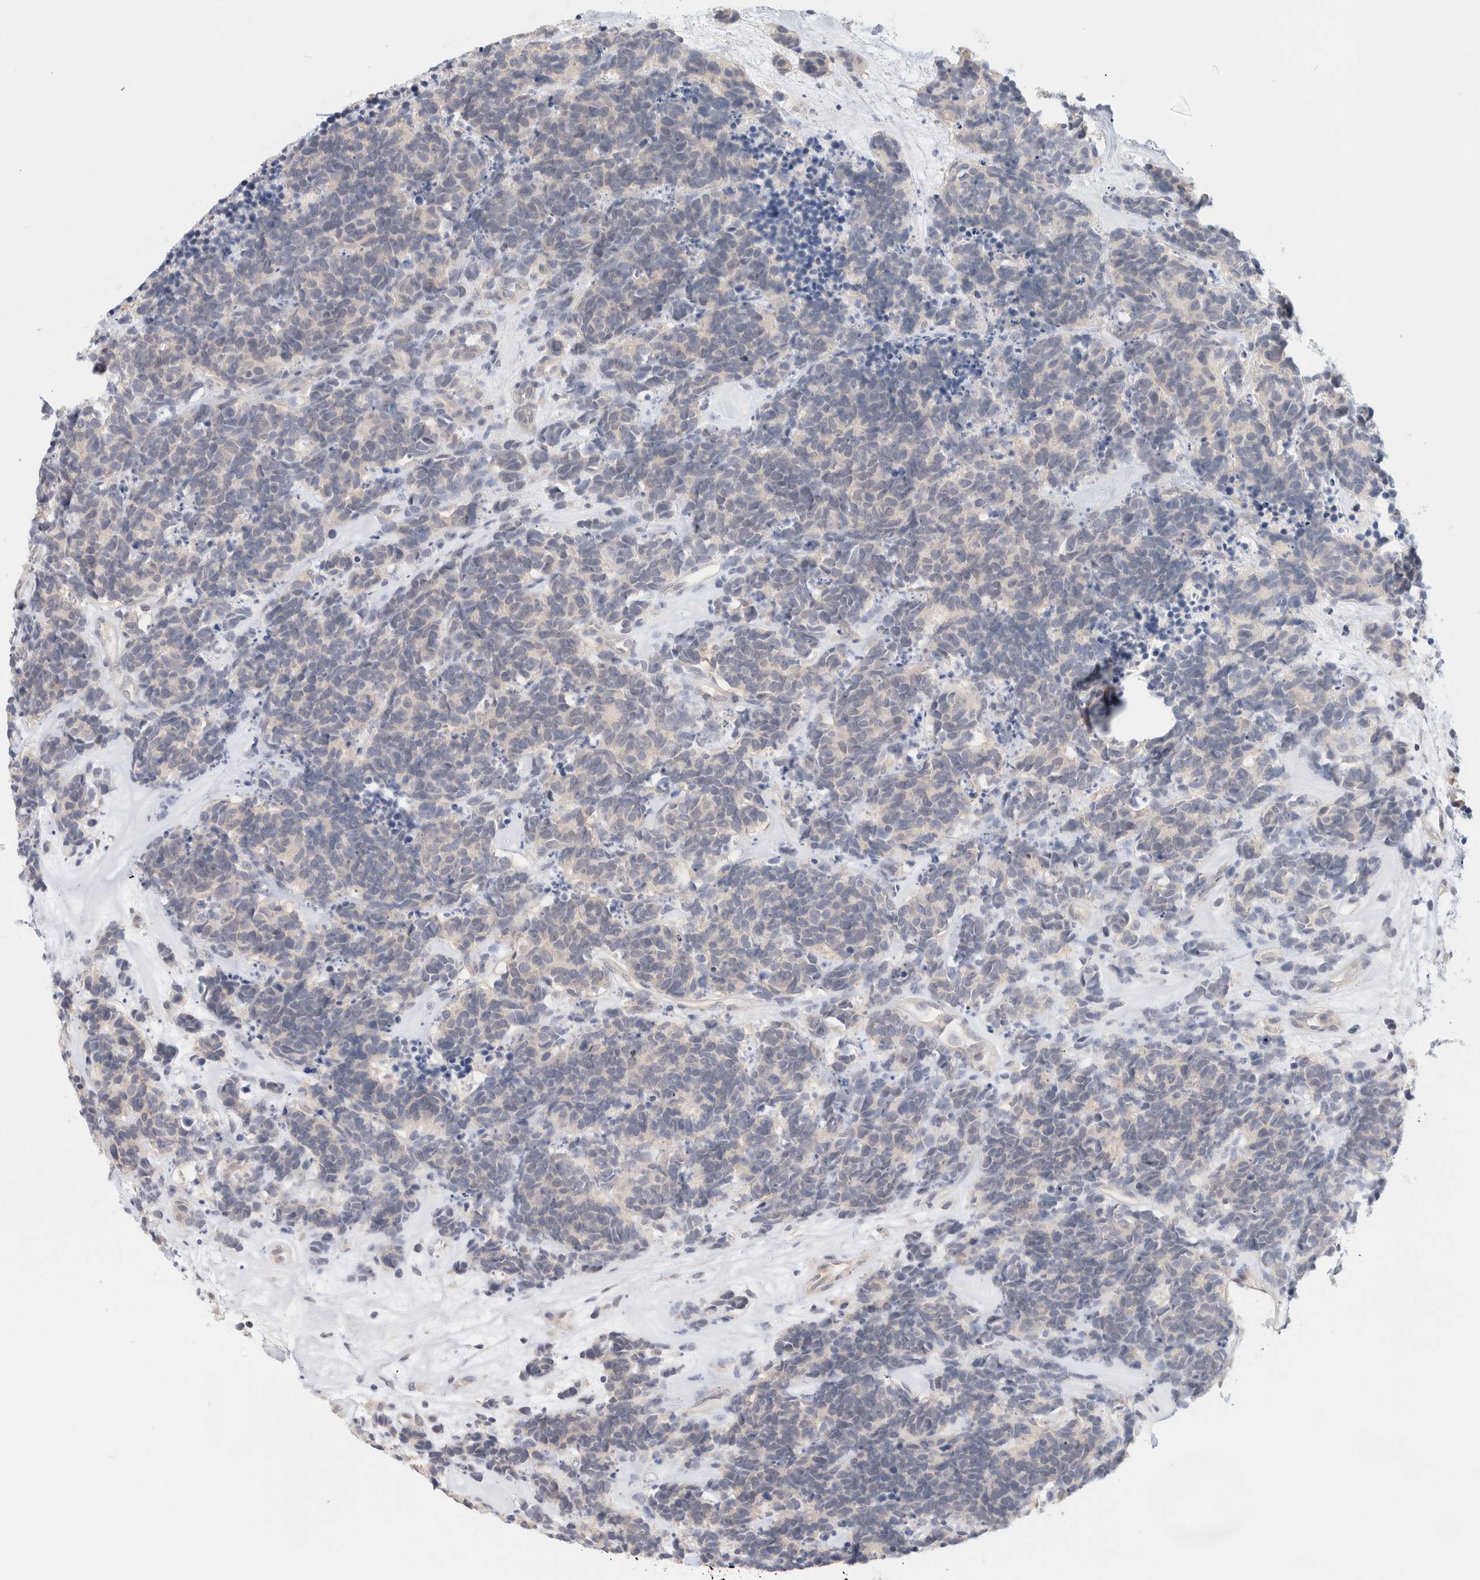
{"staining": {"intensity": "negative", "quantity": "none", "location": "none"}, "tissue": "carcinoid", "cell_type": "Tumor cells", "image_type": "cancer", "snomed": [{"axis": "morphology", "description": "Carcinoma, NOS"}, {"axis": "morphology", "description": "Carcinoid, malignant, NOS"}, {"axis": "topography", "description": "Urinary bladder"}], "caption": "Tumor cells are negative for brown protein staining in carcinoid (malignant).", "gene": "SPRTN", "patient": {"sex": "male", "age": 57}}